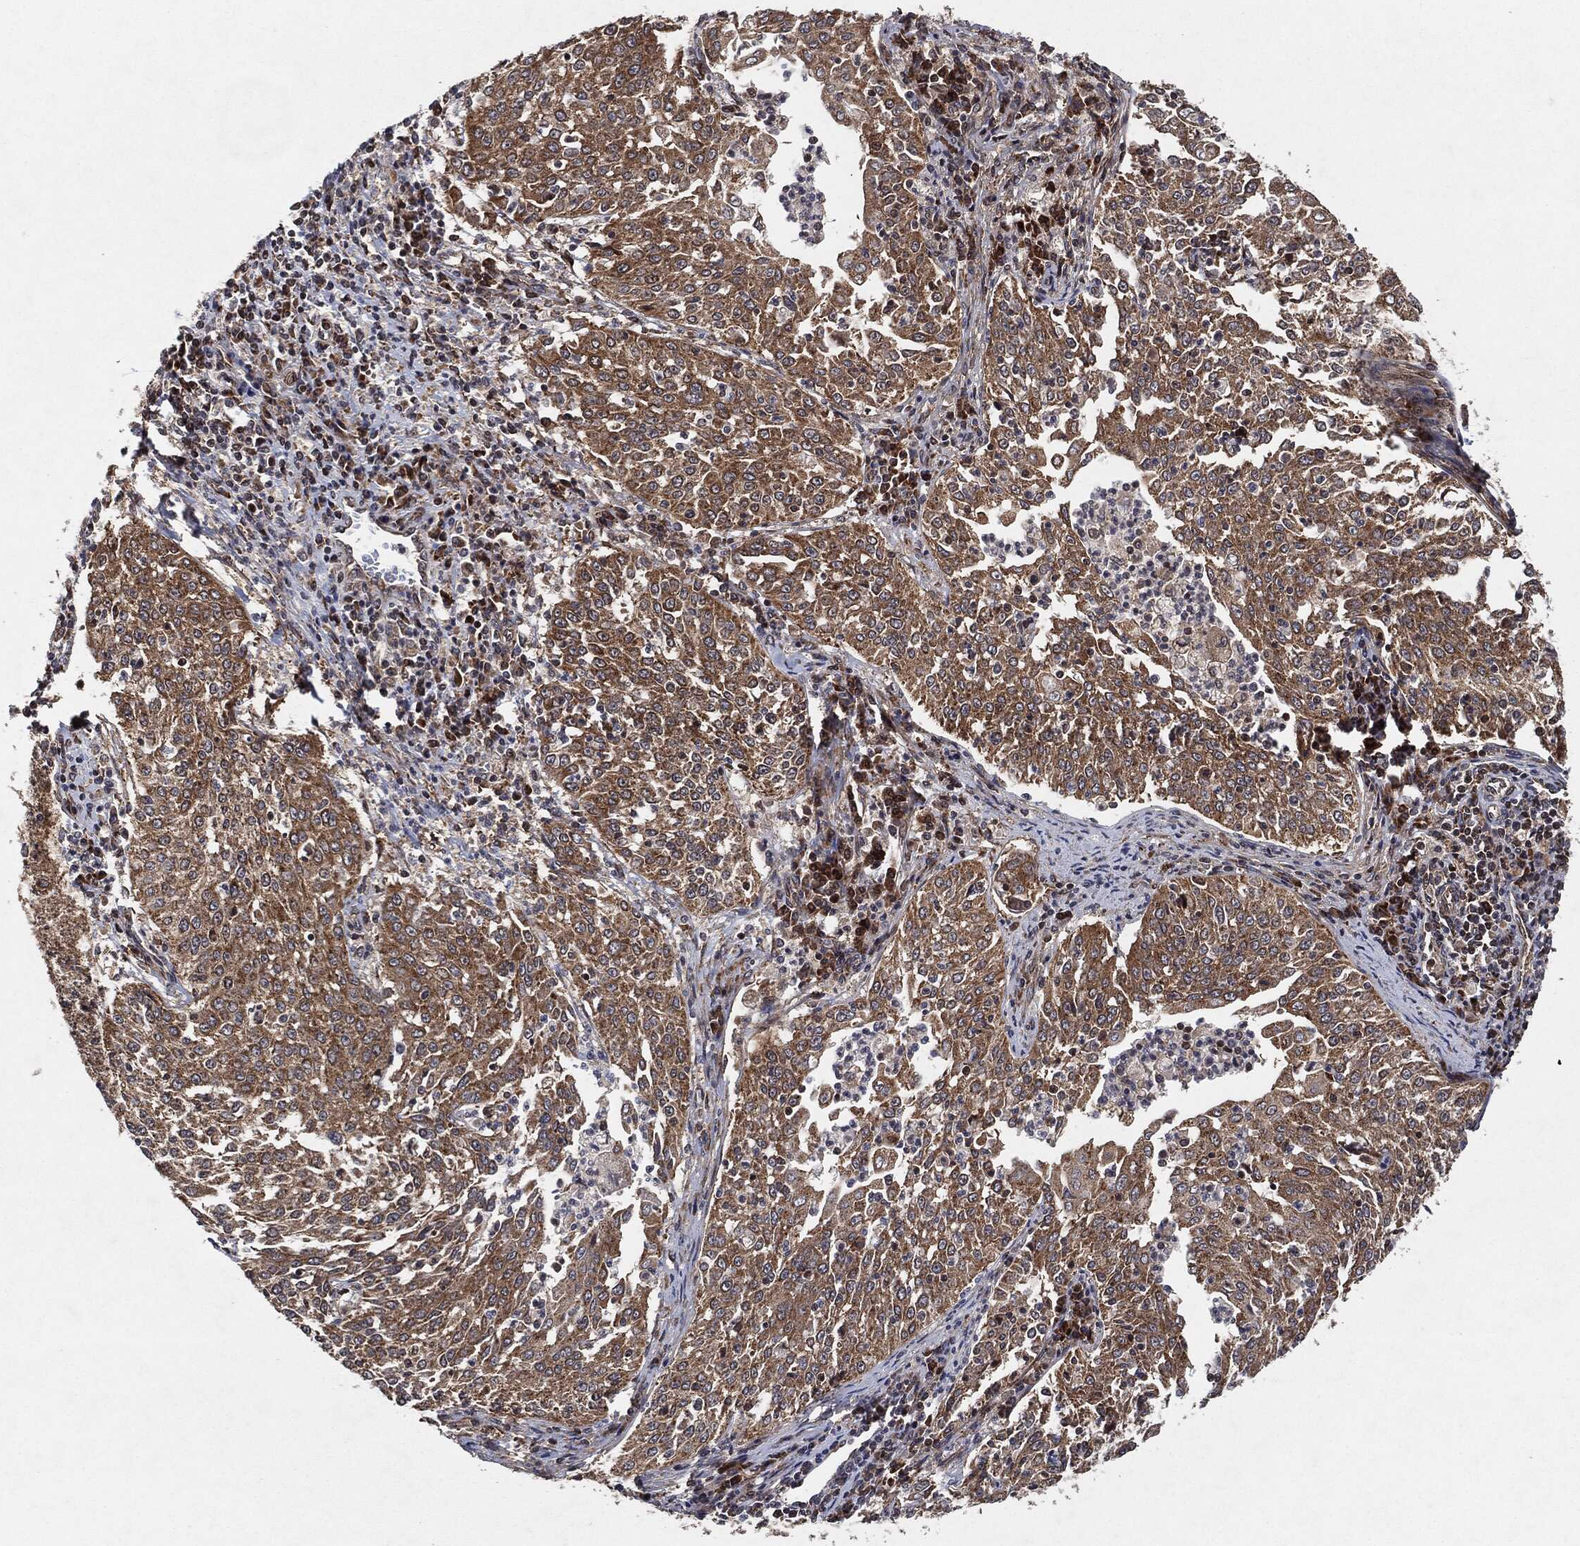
{"staining": {"intensity": "moderate", "quantity": ">75%", "location": "cytoplasmic/membranous"}, "tissue": "cervical cancer", "cell_type": "Tumor cells", "image_type": "cancer", "snomed": [{"axis": "morphology", "description": "Squamous cell carcinoma, NOS"}, {"axis": "topography", "description": "Cervix"}], "caption": "Tumor cells reveal medium levels of moderate cytoplasmic/membranous staining in approximately >75% of cells in cervical cancer (squamous cell carcinoma).", "gene": "BCAR1", "patient": {"sex": "female", "age": 41}}